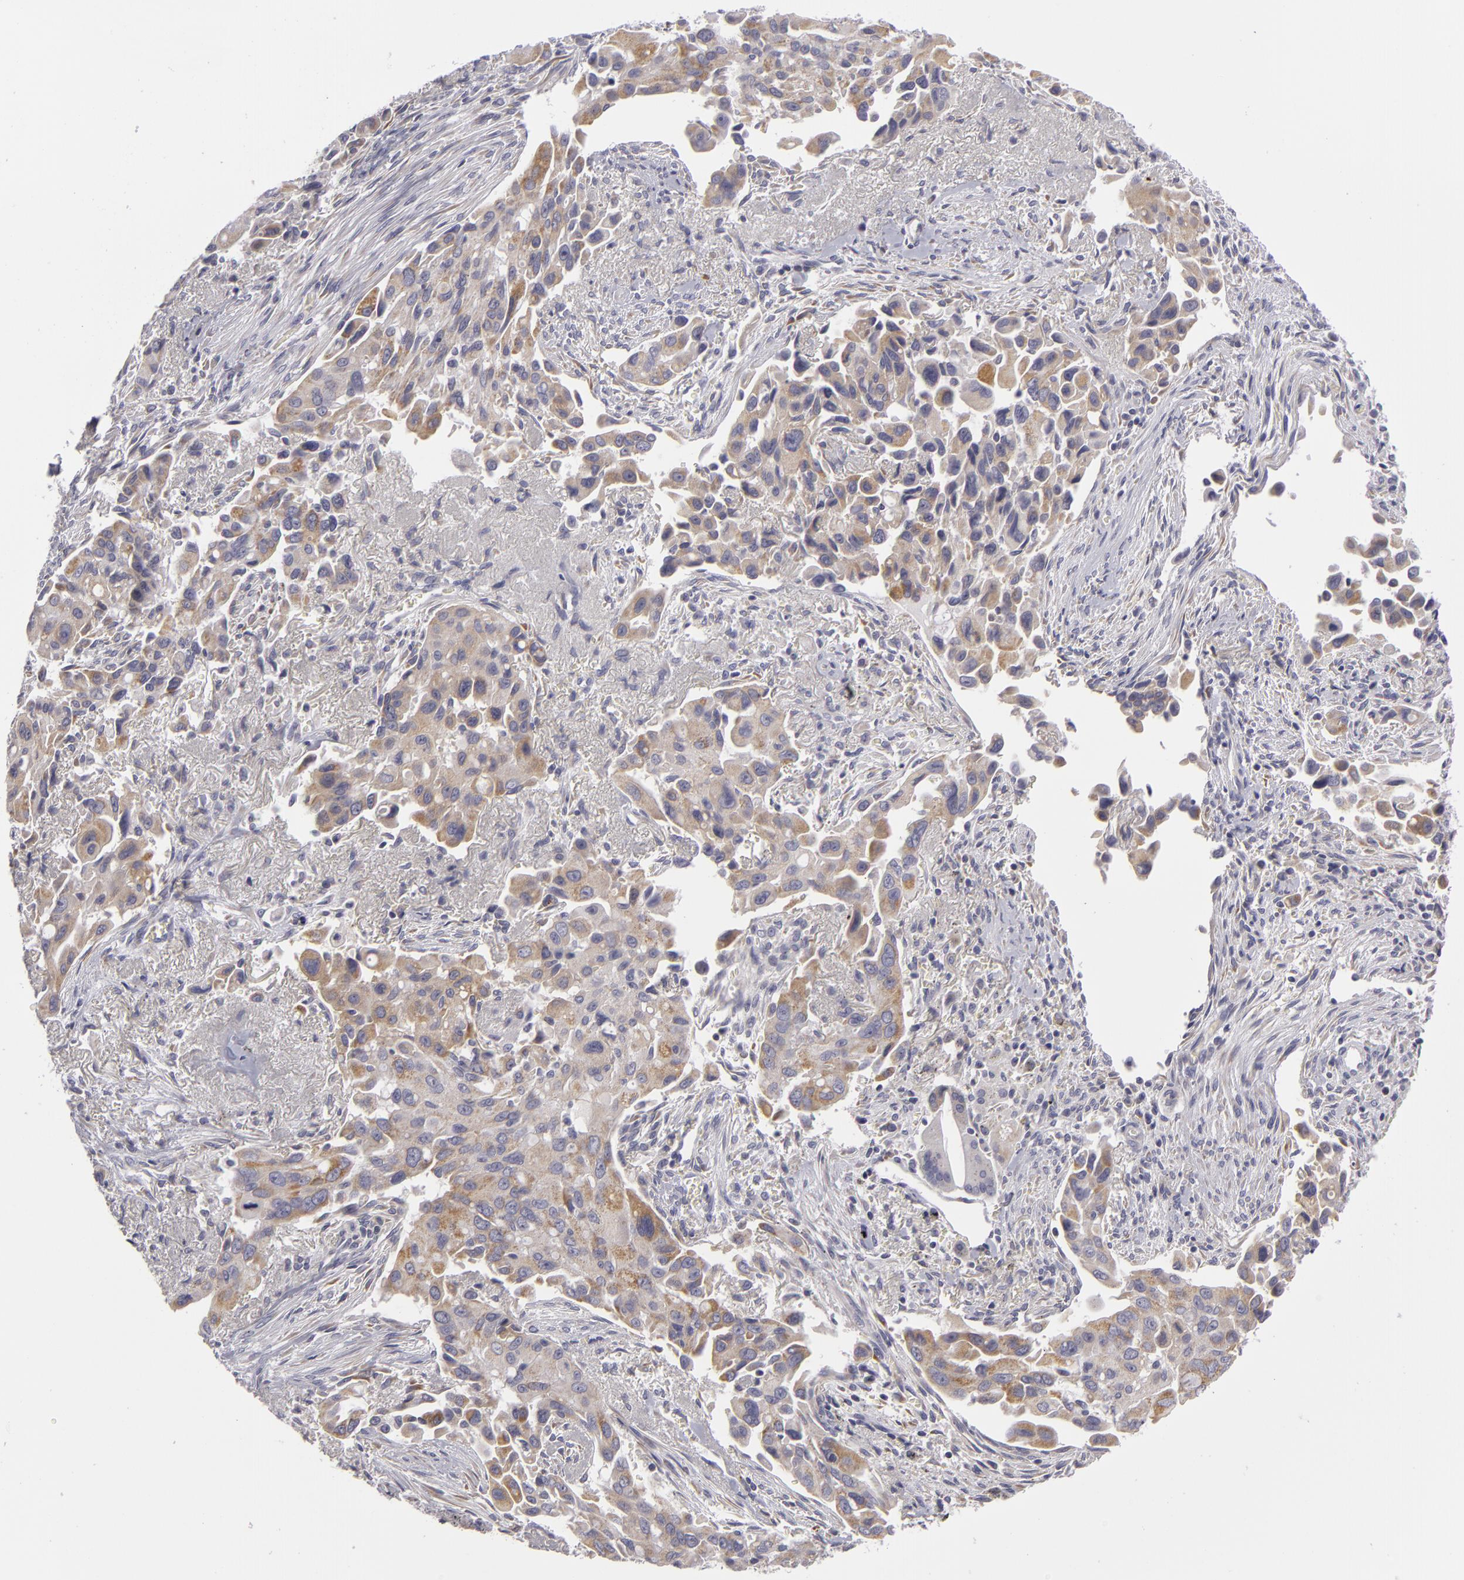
{"staining": {"intensity": "weak", "quantity": "25%-75%", "location": "cytoplasmic/membranous"}, "tissue": "lung cancer", "cell_type": "Tumor cells", "image_type": "cancer", "snomed": [{"axis": "morphology", "description": "Adenocarcinoma, NOS"}, {"axis": "topography", "description": "Lung"}], "caption": "Lung cancer (adenocarcinoma) stained with a brown dye shows weak cytoplasmic/membranous positive positivity in approximately 25%-75% of tumor cells.", "gene": "ATP2B3", "patient": {"sex": "male", "age": 68}}